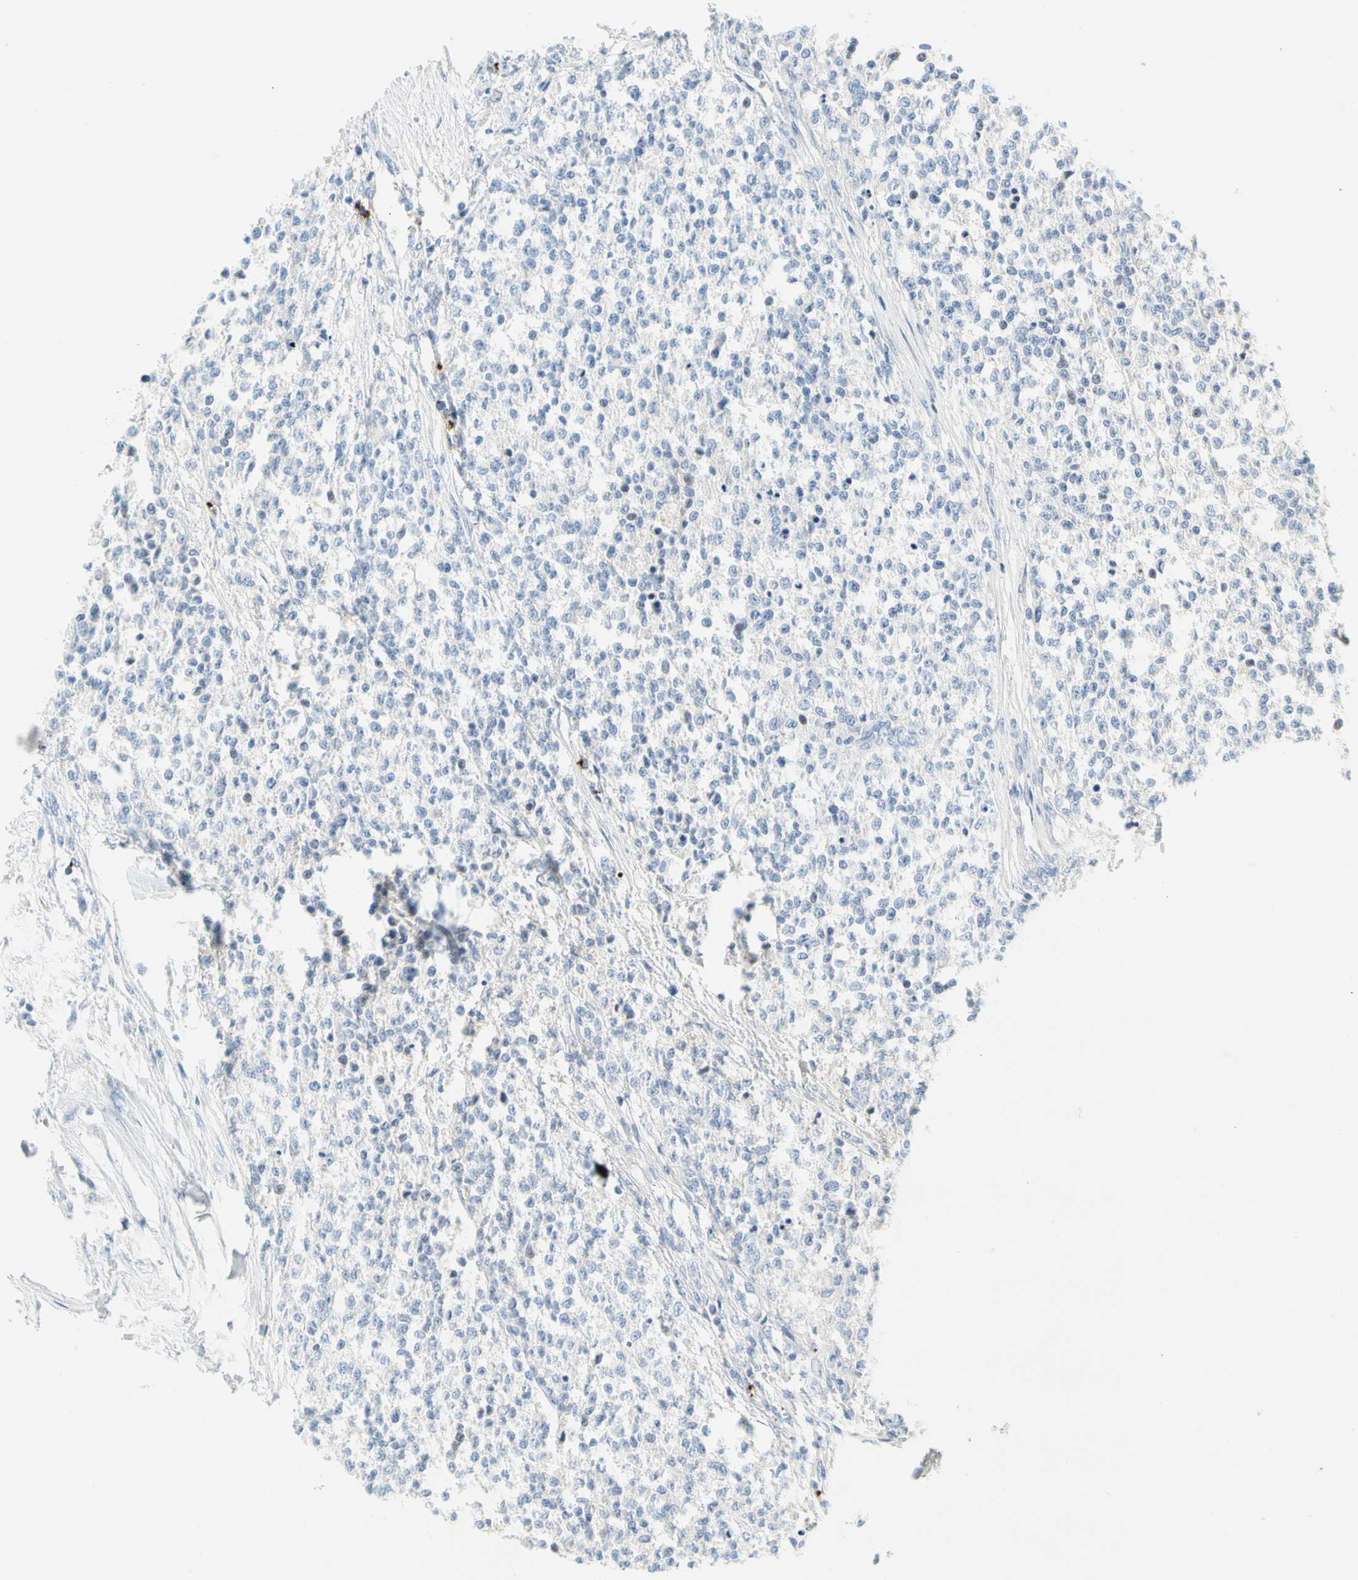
{"staining": {"intensity": "negative", "quantity": "none", "location": "none"}, "tissue": "testis cancer", "cell_type": "Tumor cells", "image_type": "cancer", "snomed": [{"axis": "morphology", "description": "Seminoma, NOS"}, {"axis": "topography", "description": "Testis"}], "caption": "Protein analysis of testis seminoma reveals no significant positivity in tumor cells.", "gene": "PPBP", "patient": {"sex": "male", "age": 59}}